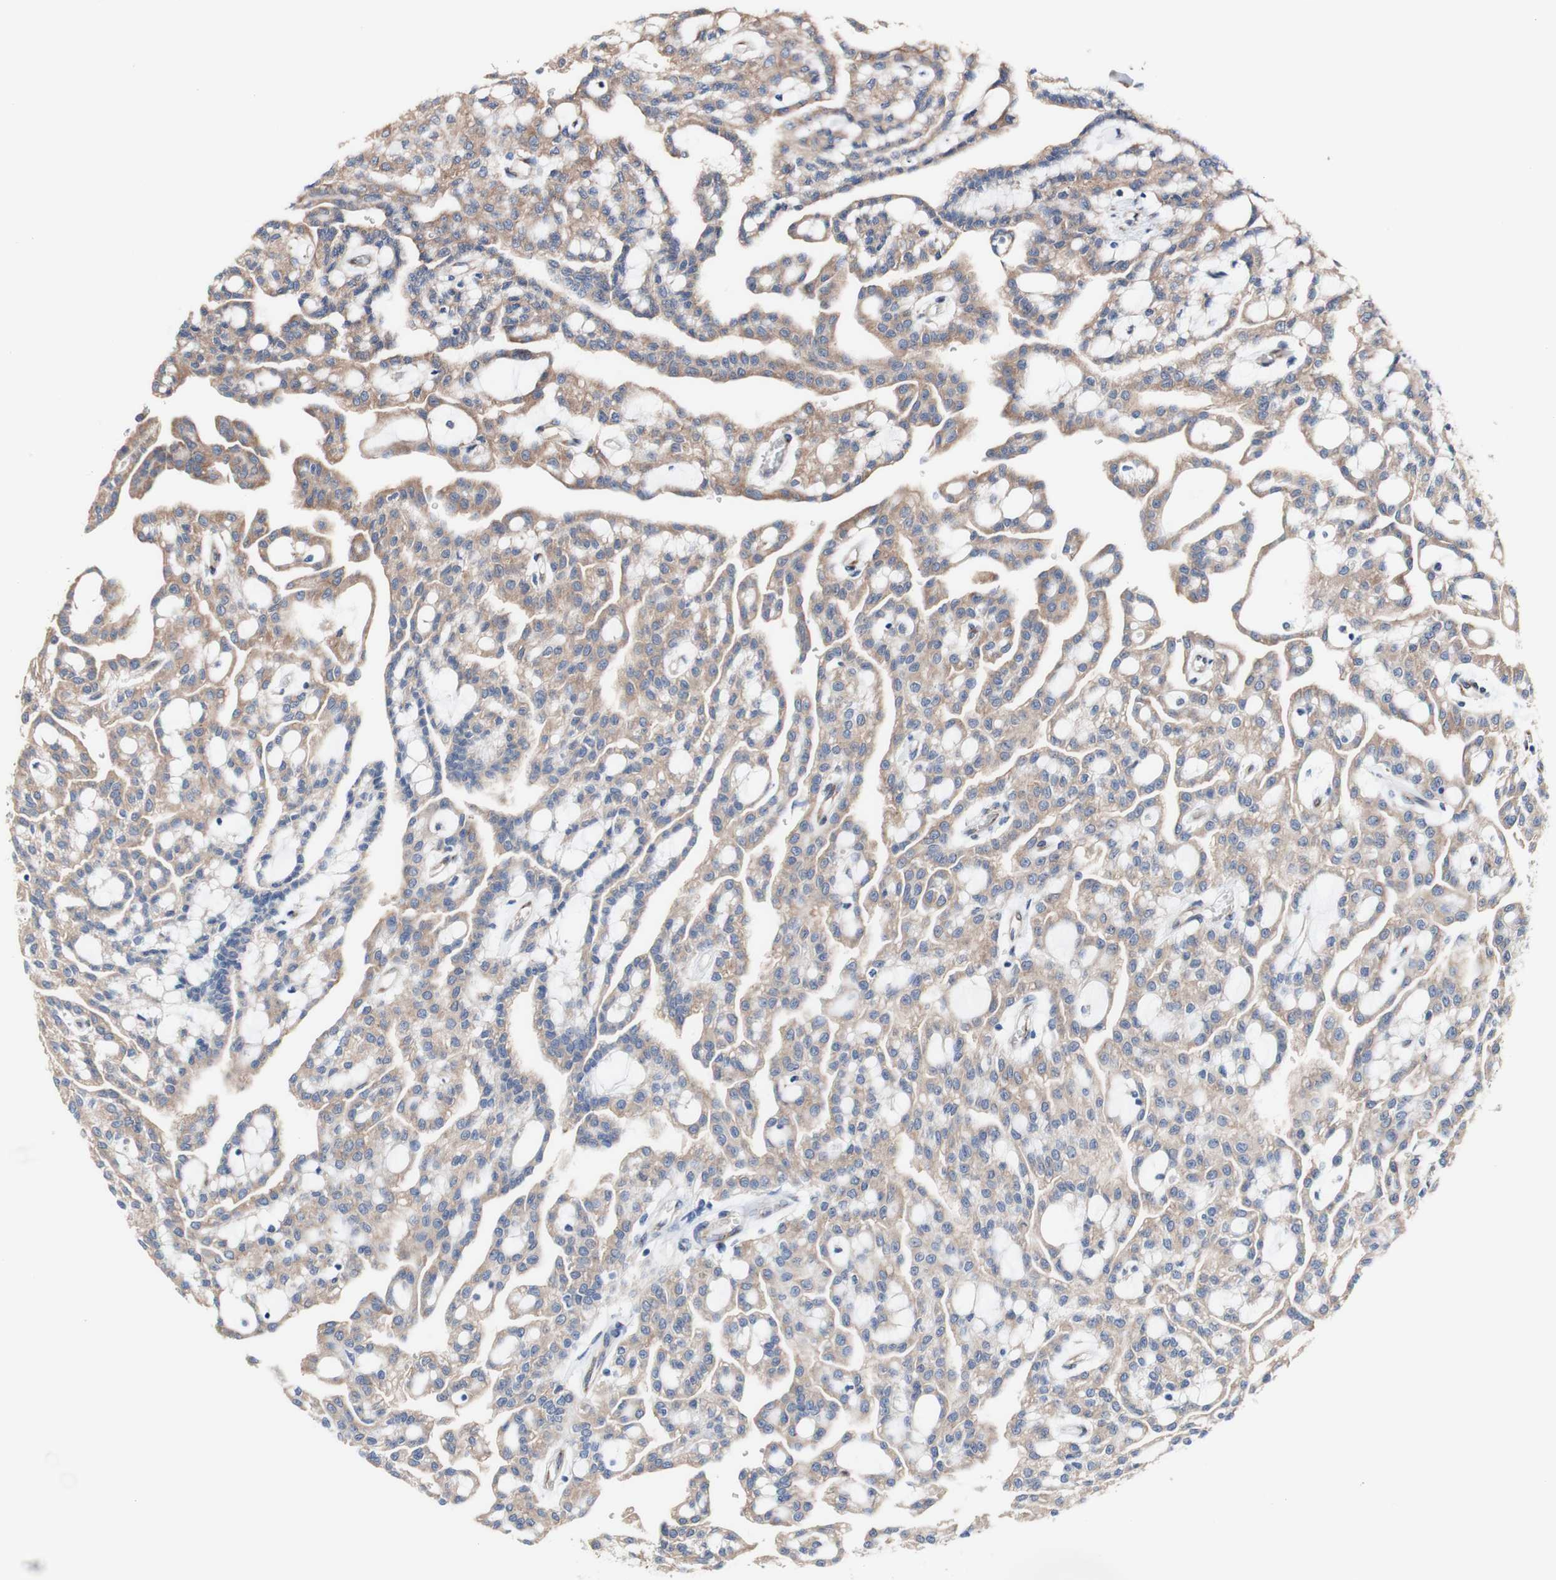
{"staining": {"intensity": "moderate", "quantity": ">75%", "location": "cytoplasmic/membranous"}, "tissue": "renal cancer", "cell_type": "Tumor cells", "image_type": "cancer", "snomed": [{"axis": "morphology", "description": "Adenocarcinoma, NOS"}, {"axis": "topography", "description": "Kidney"}], "caption": "Adenocarcinoma (renal) stained with a brown dye exhibits moderate cytoplasmic/membranous positive staining in approximately >75% of tumor cells.", "gene": "LRIG3", "patient": {"sex": "male", "age": 63}}